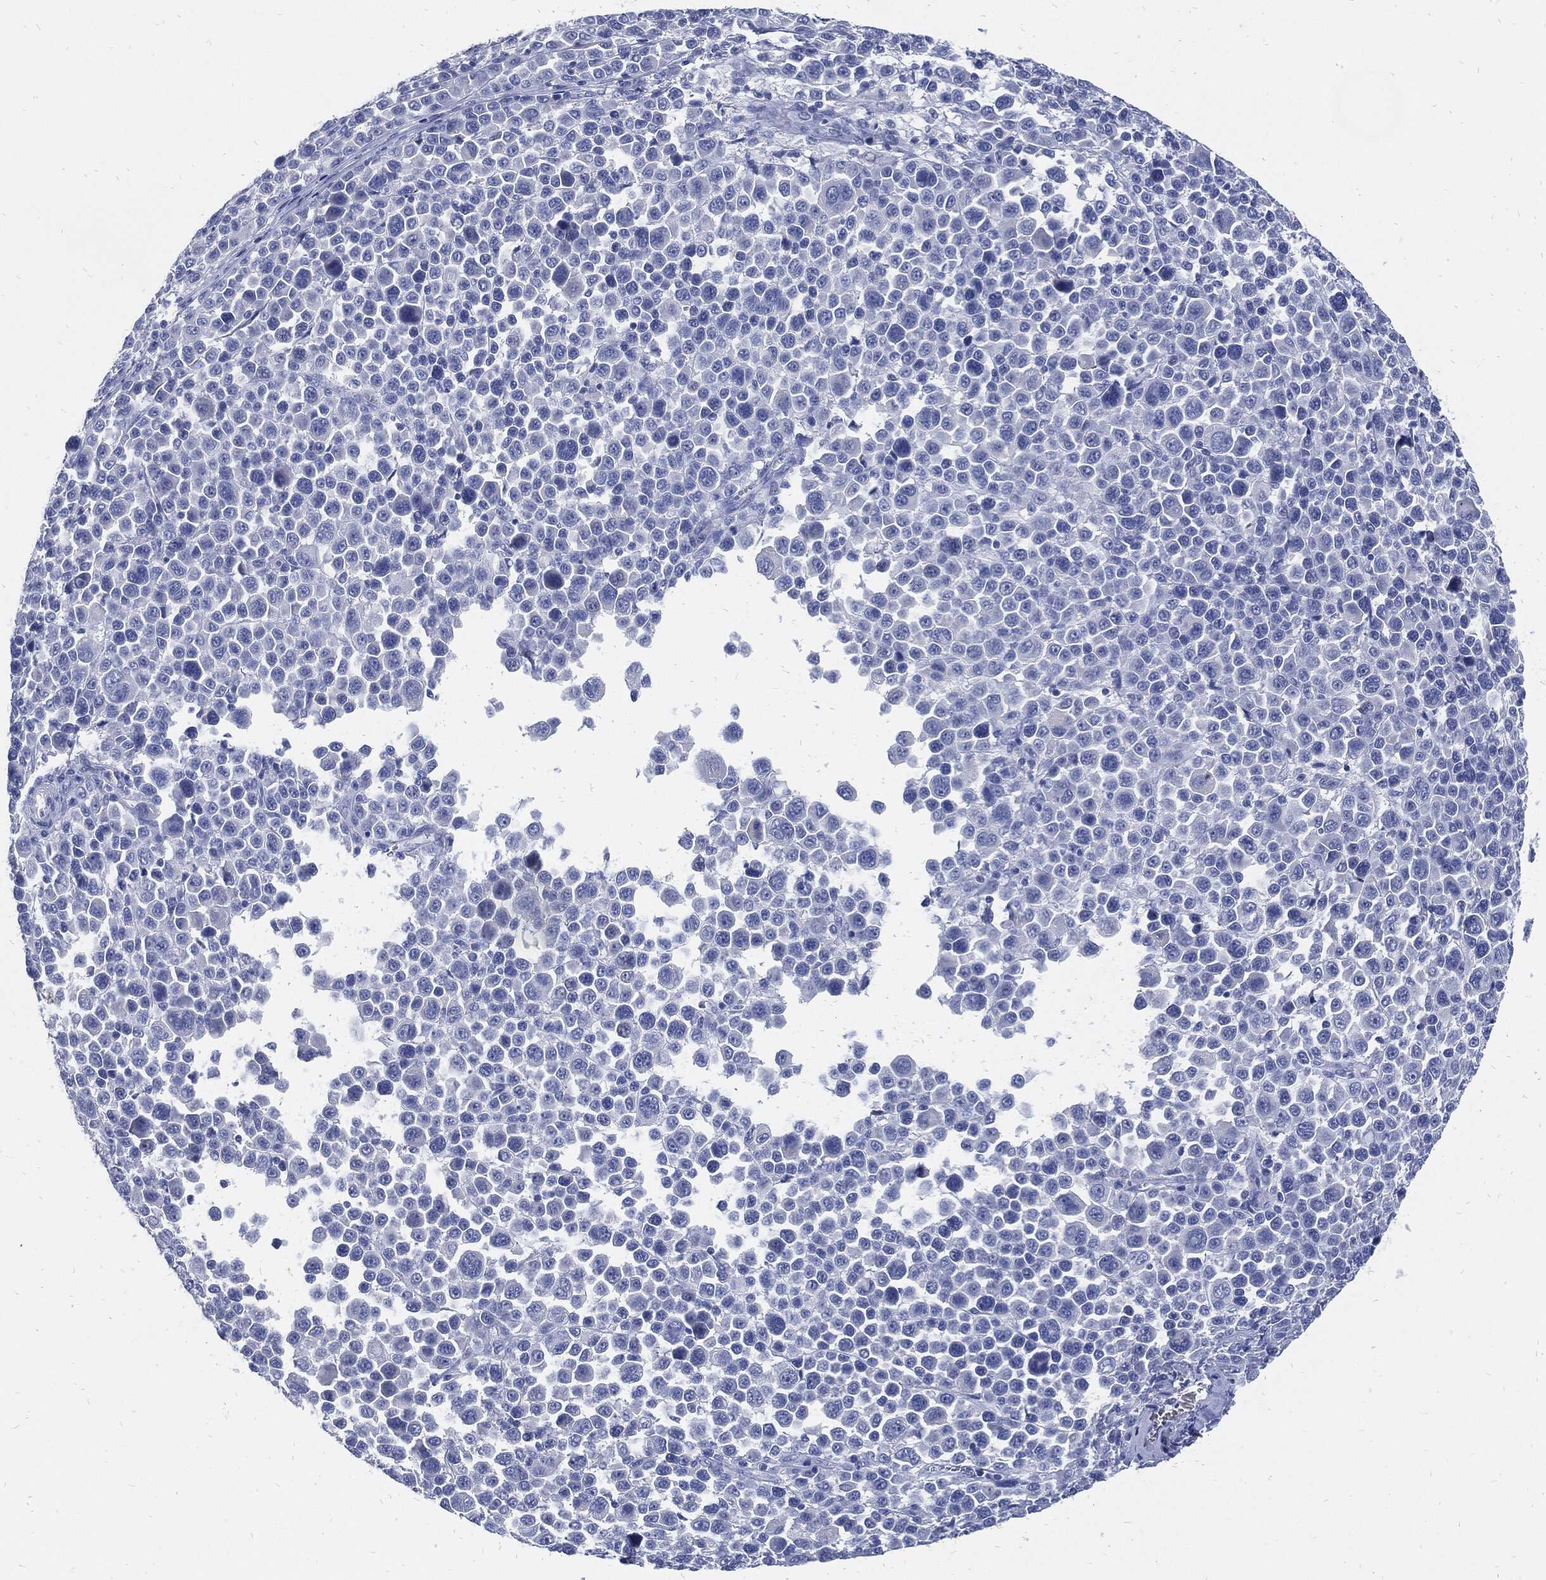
{"staining": {"intensity": "negative", "quantity": "none", "location": "none"}, "tissue": "melanoma", "cell_type": "Tumor cells", "image_type": "cancer", "snomed": [{"axis": "morphology", "description": "Malignant melanoma, NOS"}, {"axis": "topography", "description": "Skin"}], "caption": "Immunohistochemical staining of melanoma reveals no significant staining in tumor cells.", "gene": "FABP4", "patient": {"sex": "female", "age": 57}}